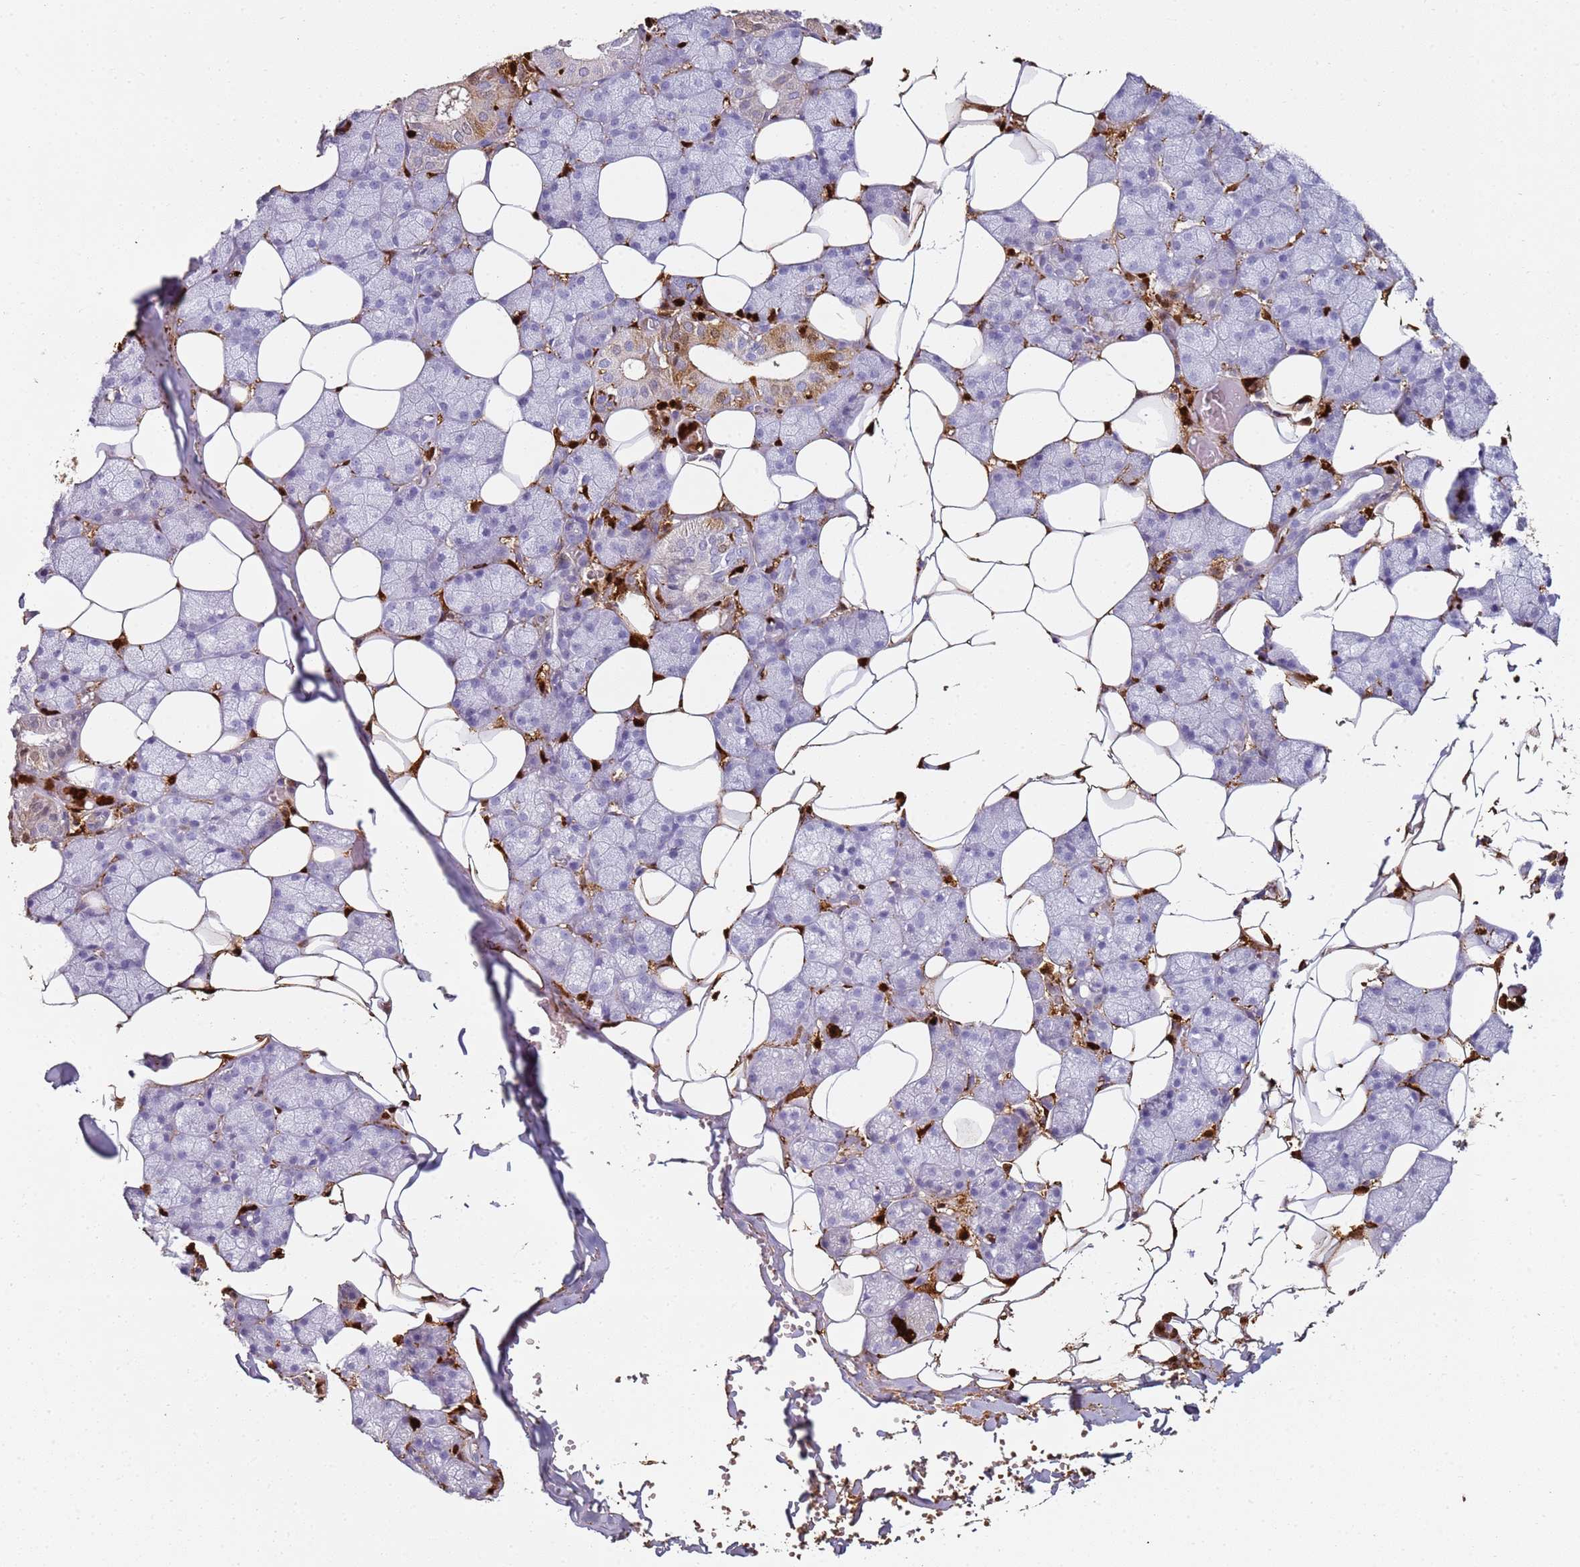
{"staining": {"intensity": "moderate", "quantity": "<25%", "location": "cytoplasmic/membranous,nuclear"}, "tissue": "salivary gland", "cell_type": "Glandular cells", "image_type": "normal", "snomed": [{"axis": "morphology", "description": "Normal tissue, NOS"}, {"axis": "topography", "description": "Salivary gland"}], "caption": "The photomicrograph demonstrates staining of normal salivary gland, revealing moderate cytoplasmic/membranous,nuclear protein positivity (brown color) within glandular cells.", "gene": "S100A4", "patient": {"sex": "female", "age": 33}}